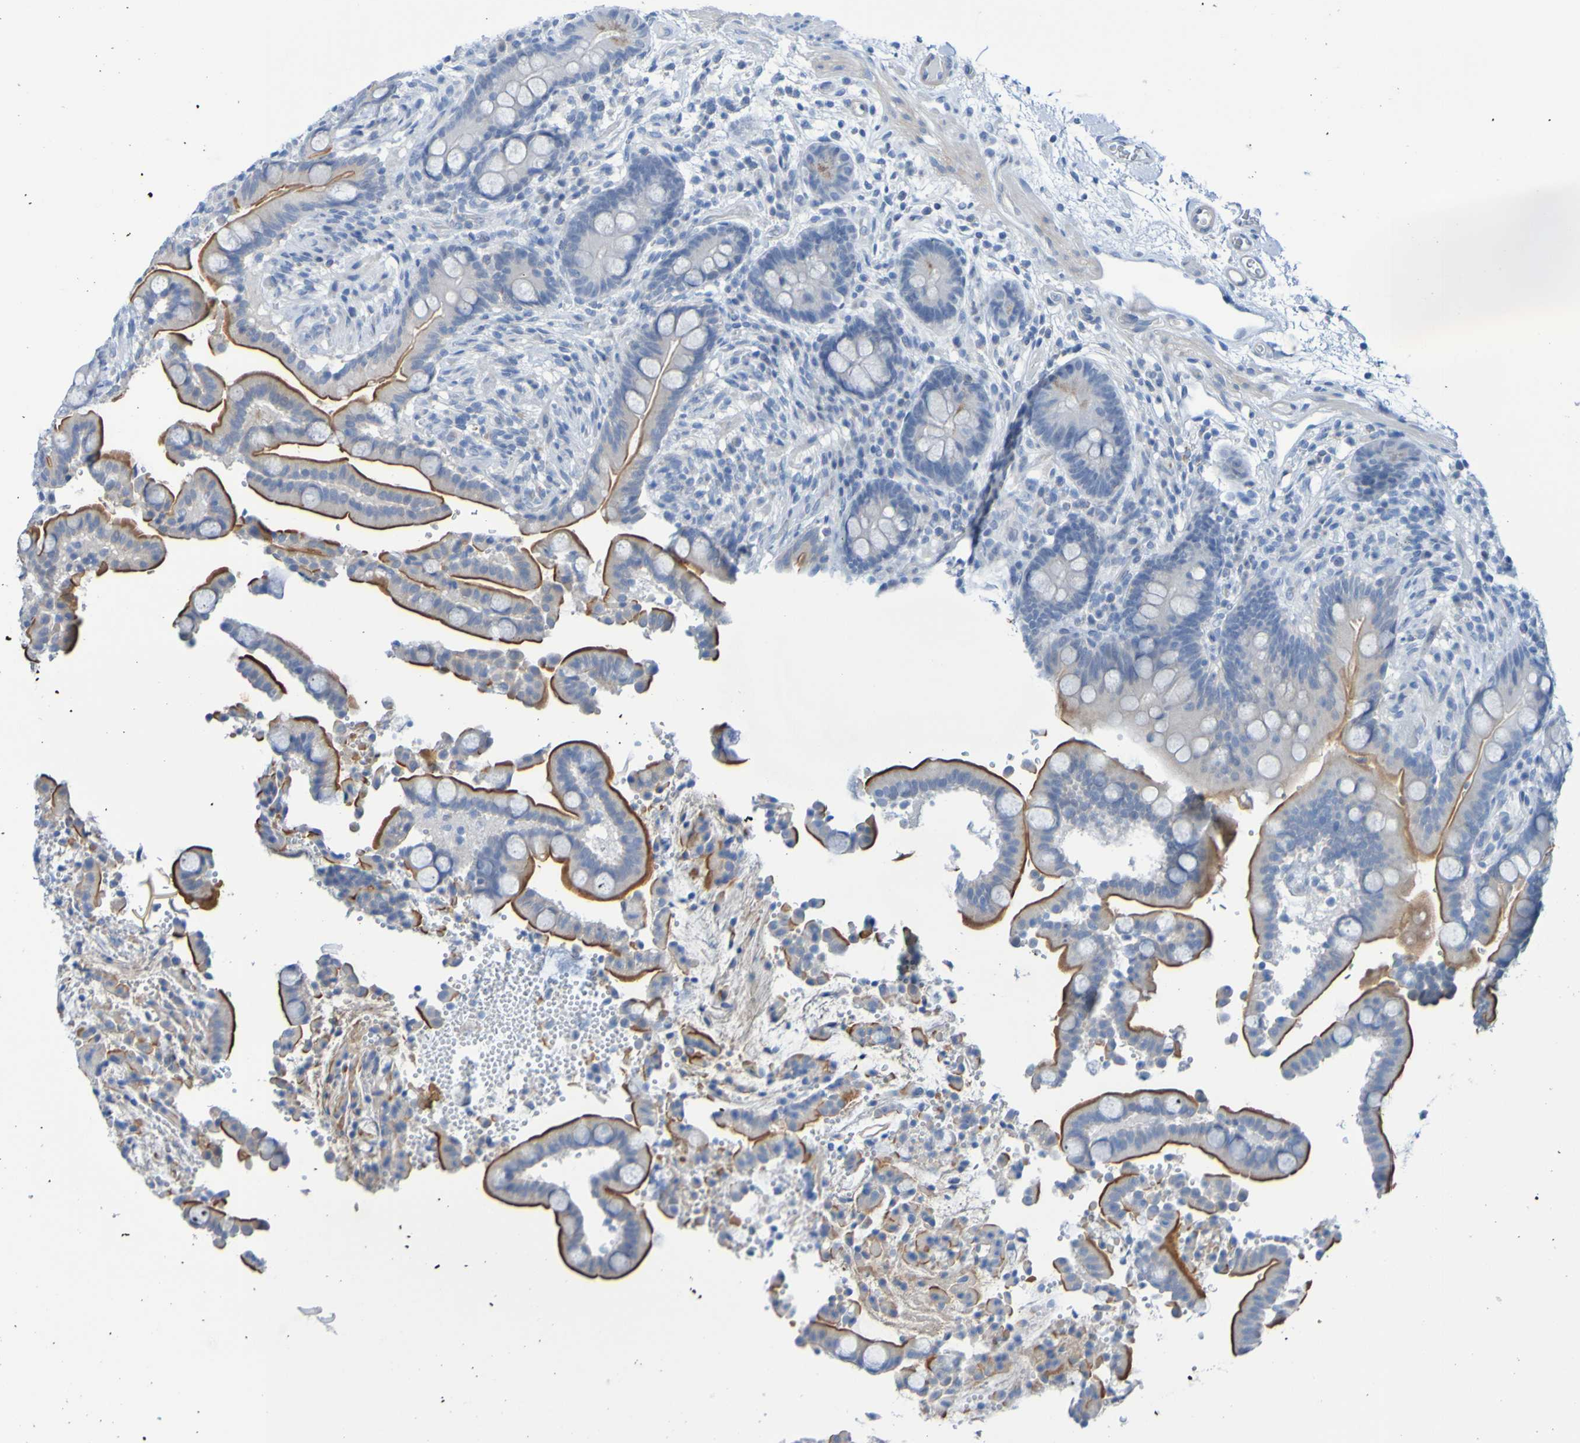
{"staining": {"intensity": "negative", "quantity": "none", "location": "none"}, "tissue": "colon", "cell_type": "Endothelial cells", "image_type": "normal", "snomed": [{"axis": "morphology", "description": "Normal tissue, NOS"}, {"axis": "topography", "description": "Colon"}], "caption": "The histopathology image displays no significant staining in endothelial cells of colon. (DAB (3,3'-diaminobenzidine) immunohistochemistry with hematoxylin counter stain).", "gene": "ACMSD", "patient": {"sex": "male", "age": 73}}